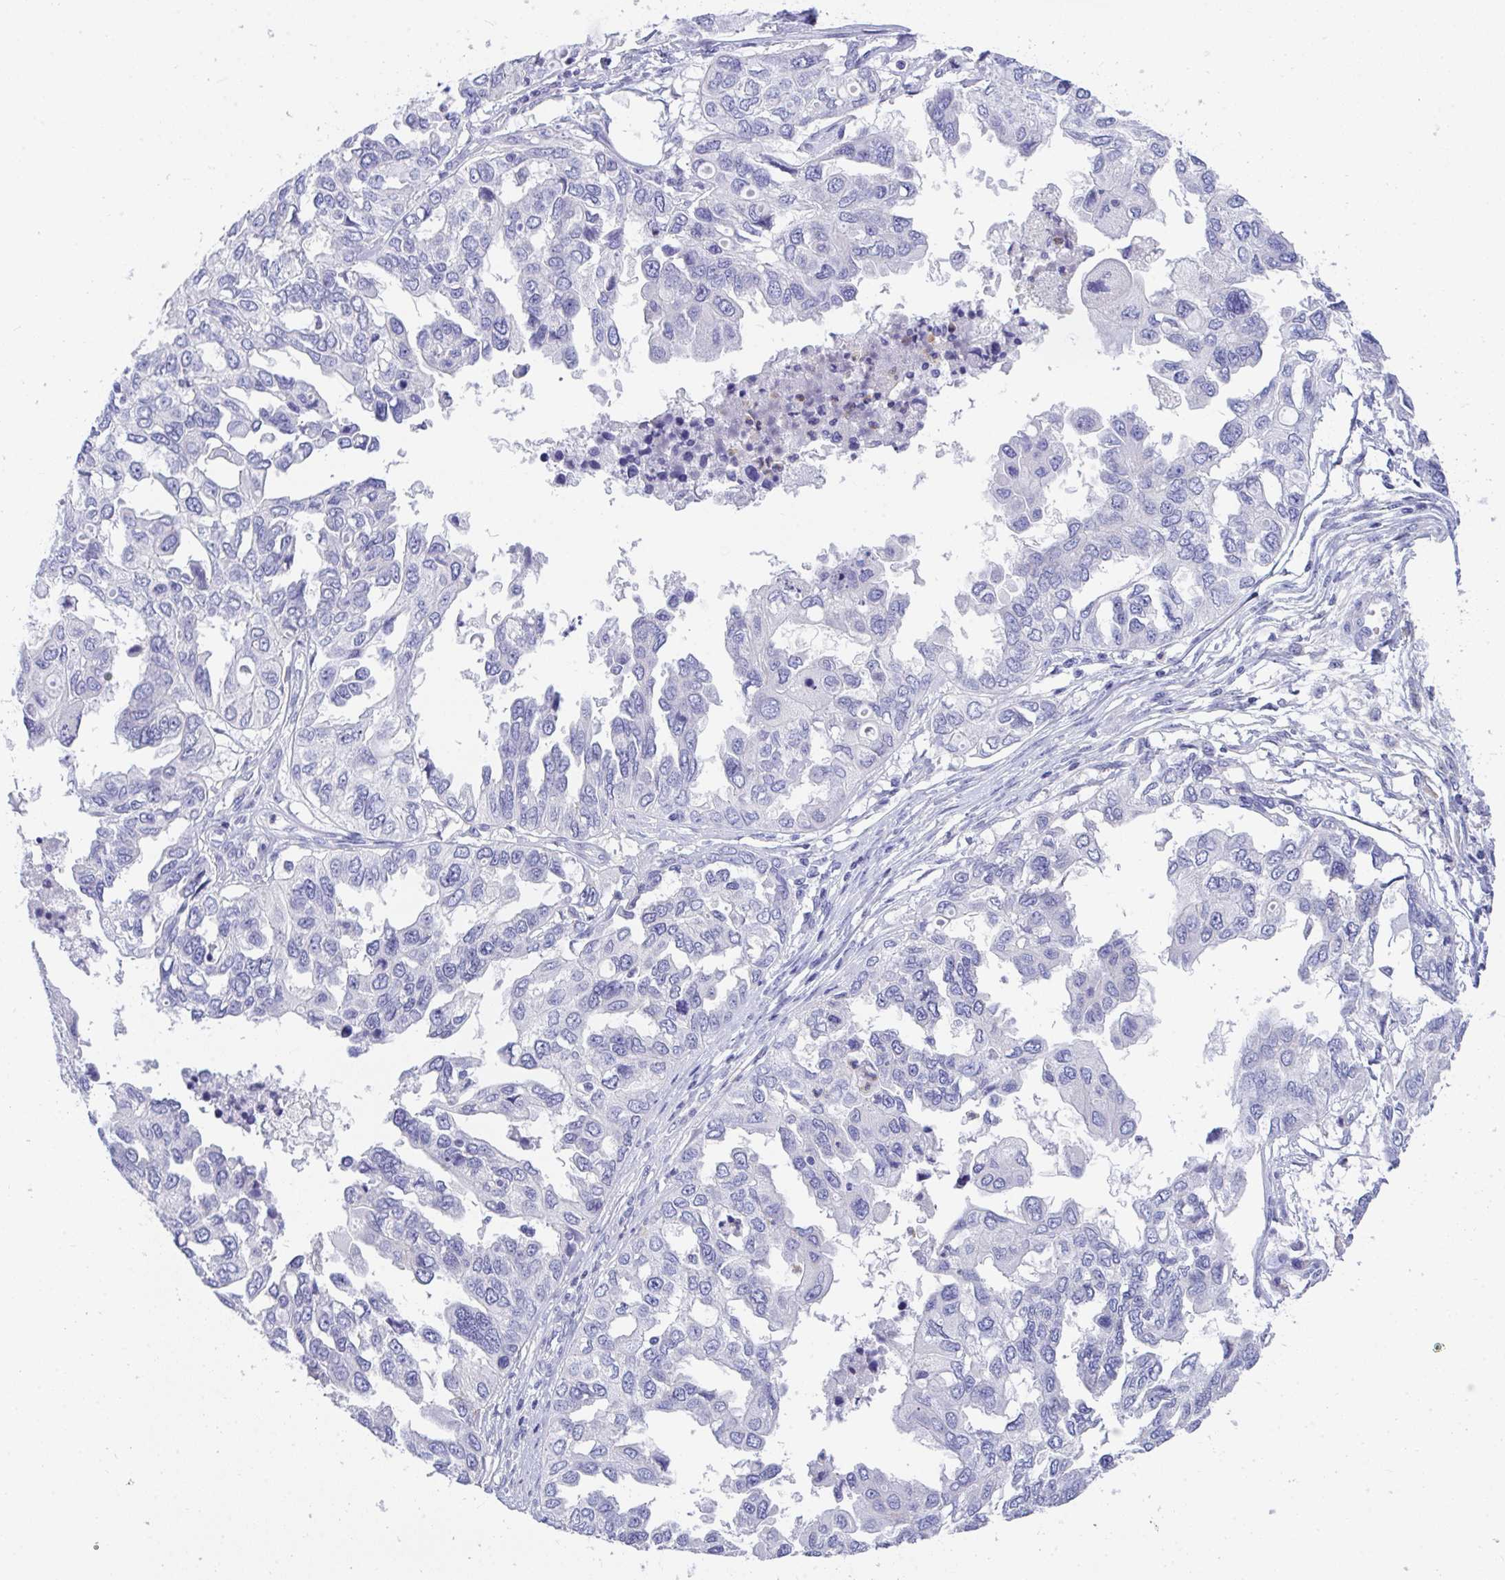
{"staining": {"intensity": "negative", "quantity": "none", "location": "none"}, "tissue": "ovarian cancer", "cell_type": "Tumor cells", "image_type": "cancer", "snomed": [{"axis": "morphology", "description": "Cystadenocarcinoma, serous, NOS"}, {"axis": "topography", "description": "Ovary"}], "caption": "Tumor cells show no significant expression in ovarian cancer (serous cystadenocarcinoma).", "gene": "COA5", "patient": {"sex": "female", "age": 53}}